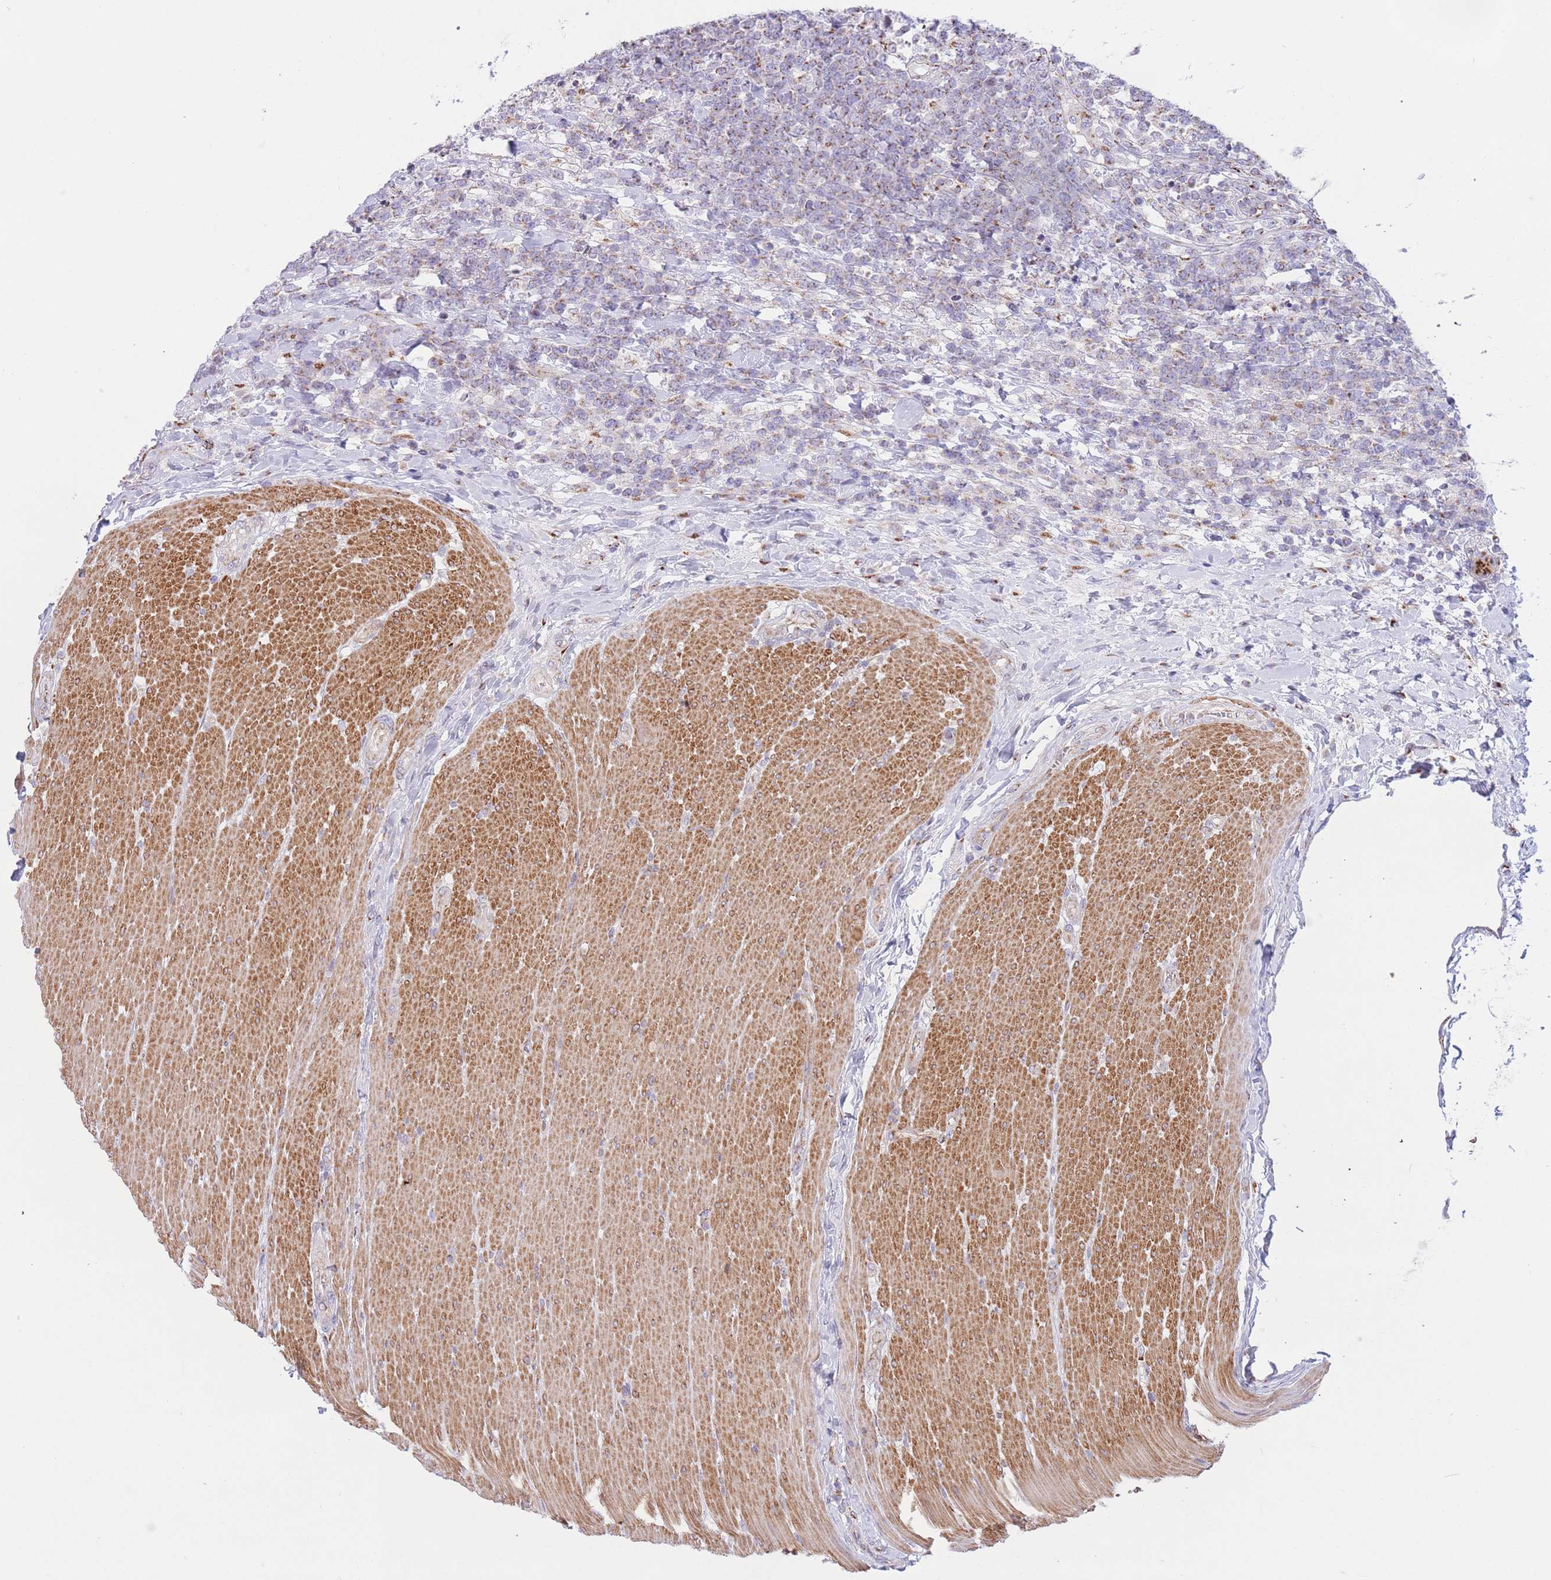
{"staining": {"intensity": "weak", "quantity": "25%-75%", "location": "cytoplasmic/membranous"}, "tissue": "lymphoma", "cell_type": "Tumor cells", "image_type": "cancer", "snomed": [{"axis": "morphology", "description": "Malignant lymphoma, non-Hodgkin's type, High grade"}, {"axis": "topography", "description": "Small intestine"}], "caption": "Immunohistochemistry staining of malignant lymphoma, non-Hodgkin's type (high-grade), which exhibits low levels of weak cytoplasmic/membranous staining in about 25%-75% of tumor cells indicating weak cytoplasmic/membranous protein expression. The staining was performed using DAB (brown) for protein detection and nuclei were counterstained in hematoxylin (blue).", "gene": "MPND", "patient": {"sex": "male", "age": 8}}